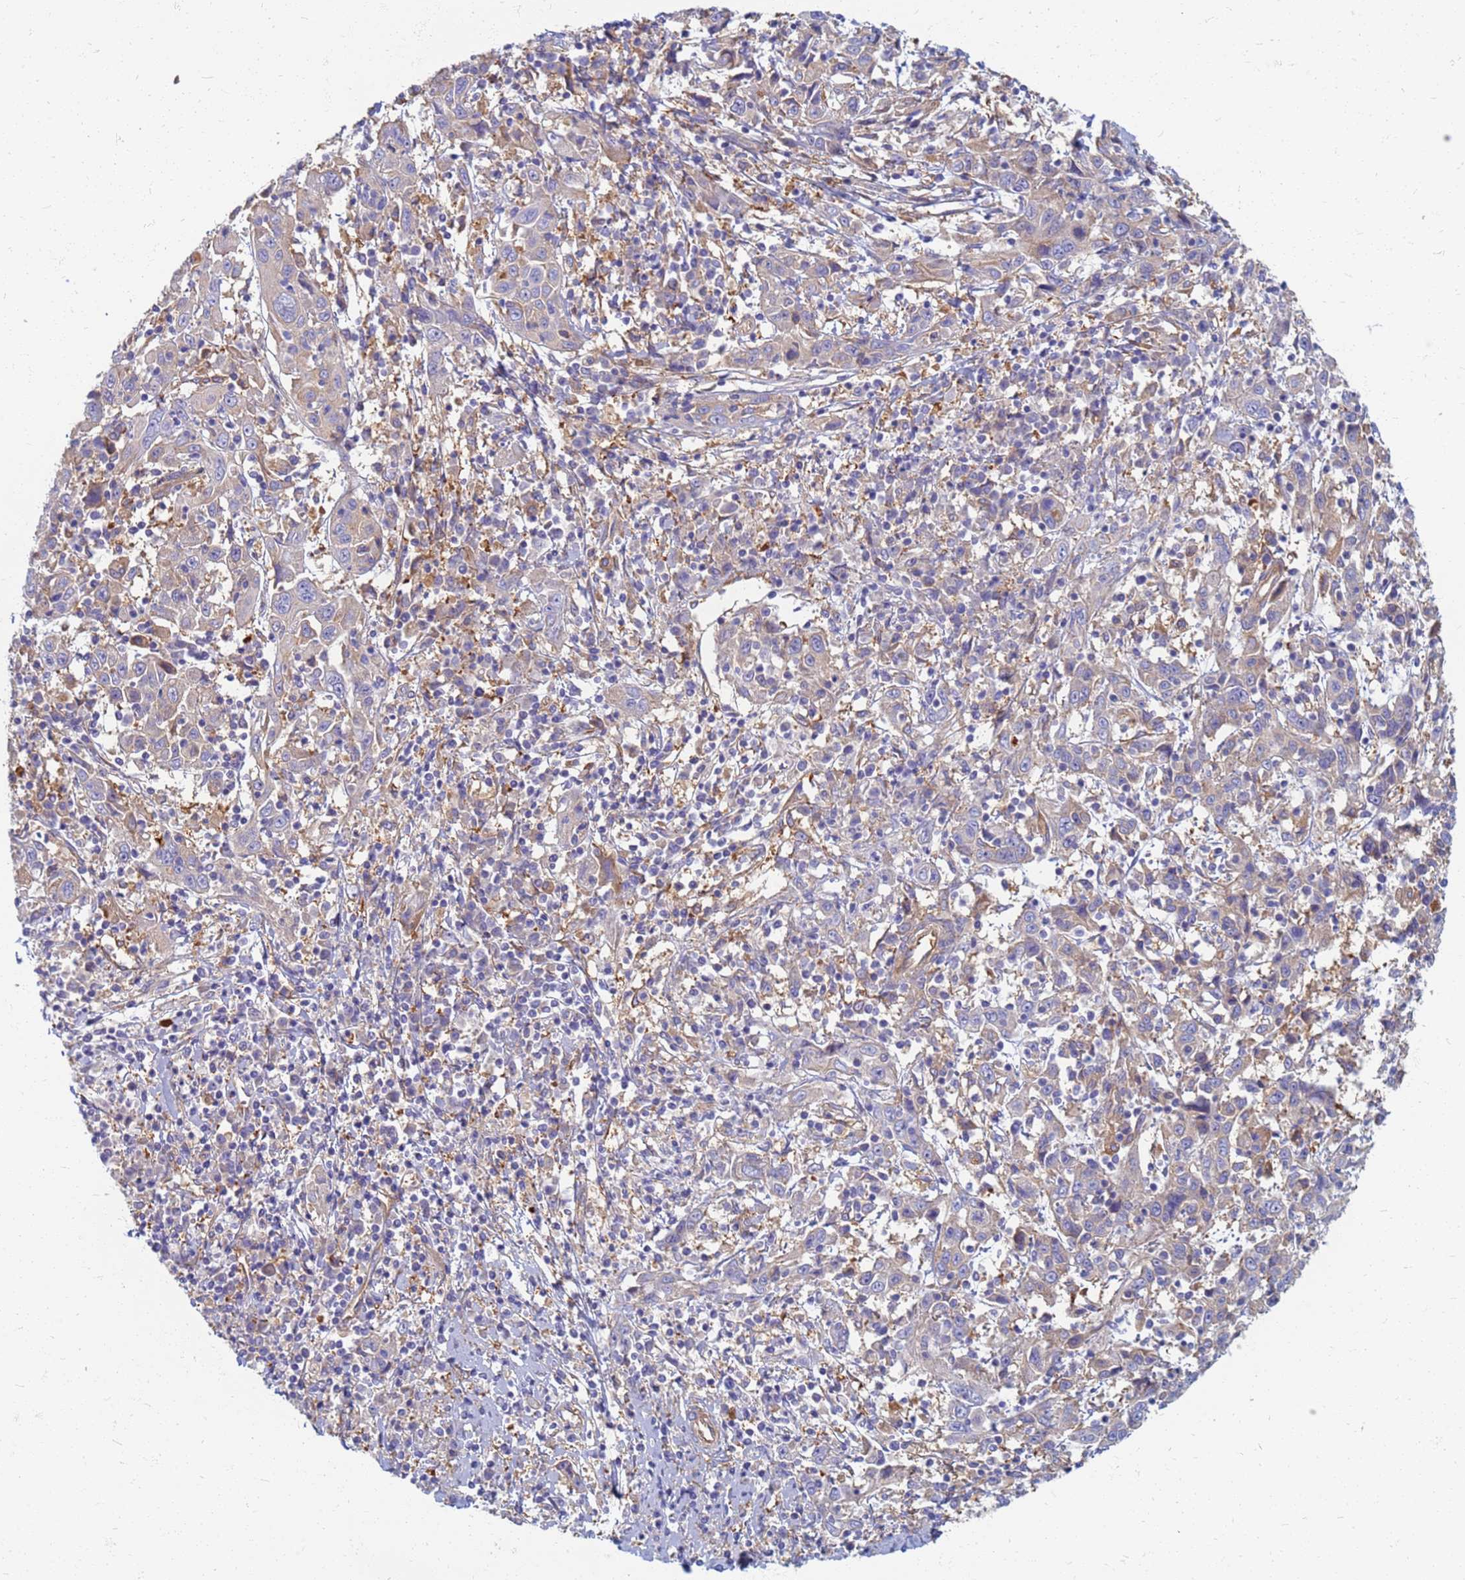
{"staining": {"intensity": "weak", "quantity": "<25%", "location": "cytoplasmic/membranous"}, "tissue": "cervical cancer", "cell_type": "Tumor cells", "image_type": "cancer", "snomed": [{"axis": "morphology", "description": "Squamous cell carcinoma, NOS"}, {"axis": "topography", "description": "Cervix"}], "caption": "This micrograph is of cervical squamous cell carcinoma stained with immunohistochemistry to label a protein in brown with the nuclei are counter-stained blue. There is no expression in tumor cells.", "gene": "EEA1", "patient": {"sex": "female", "age": 46}}